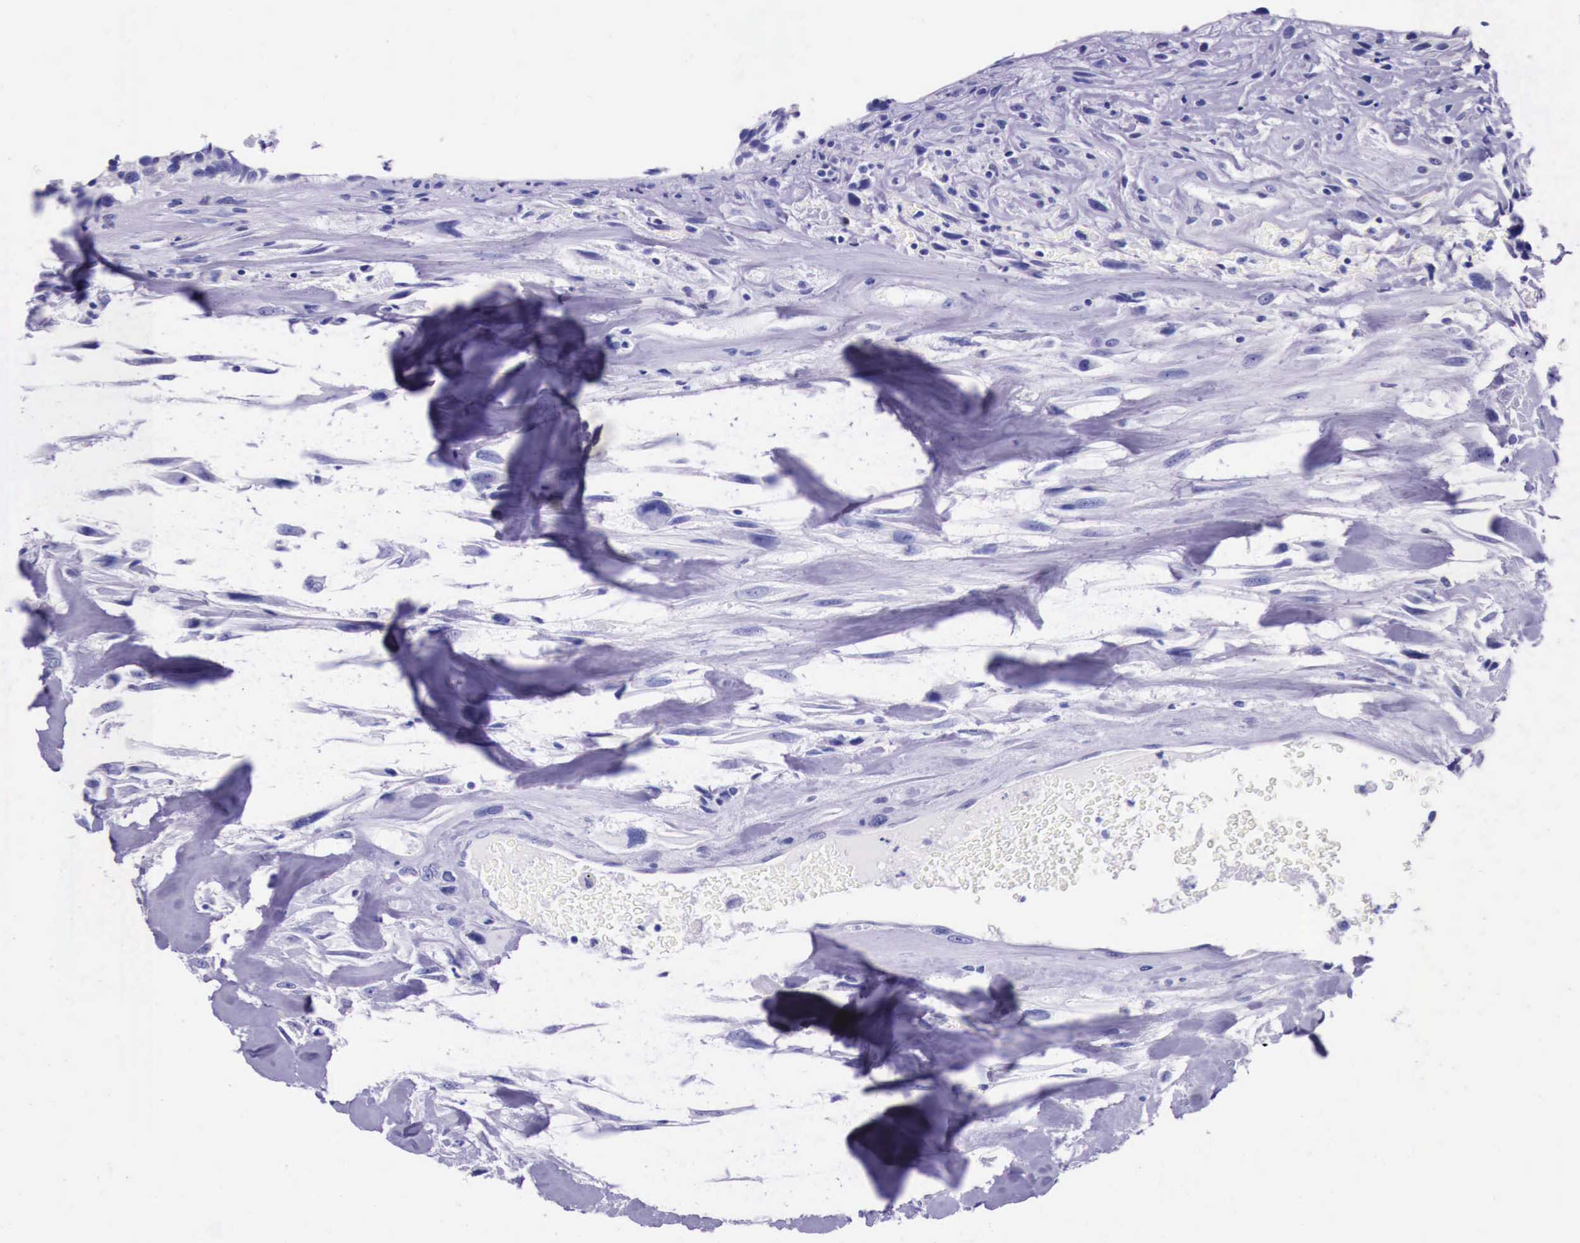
{"staining": {"intensity": "negative", "quantity": "none", "location": "none"}, "tissue": "breast cancer", "cell_type": "Tumor cells", "image_type": "cancer", "snomed": [{"axis": "morphology", "description": "Neoplasm, malignant, NOS"}, {"axis": "topography", "description": "Breast"}], "caption": "Immunohistochemistry of neoplasm (malignant) (breast) demonstrates no expression in tumor cells.", "gene": "ESR1", "patient": {"sex": "female", "age": 50}}